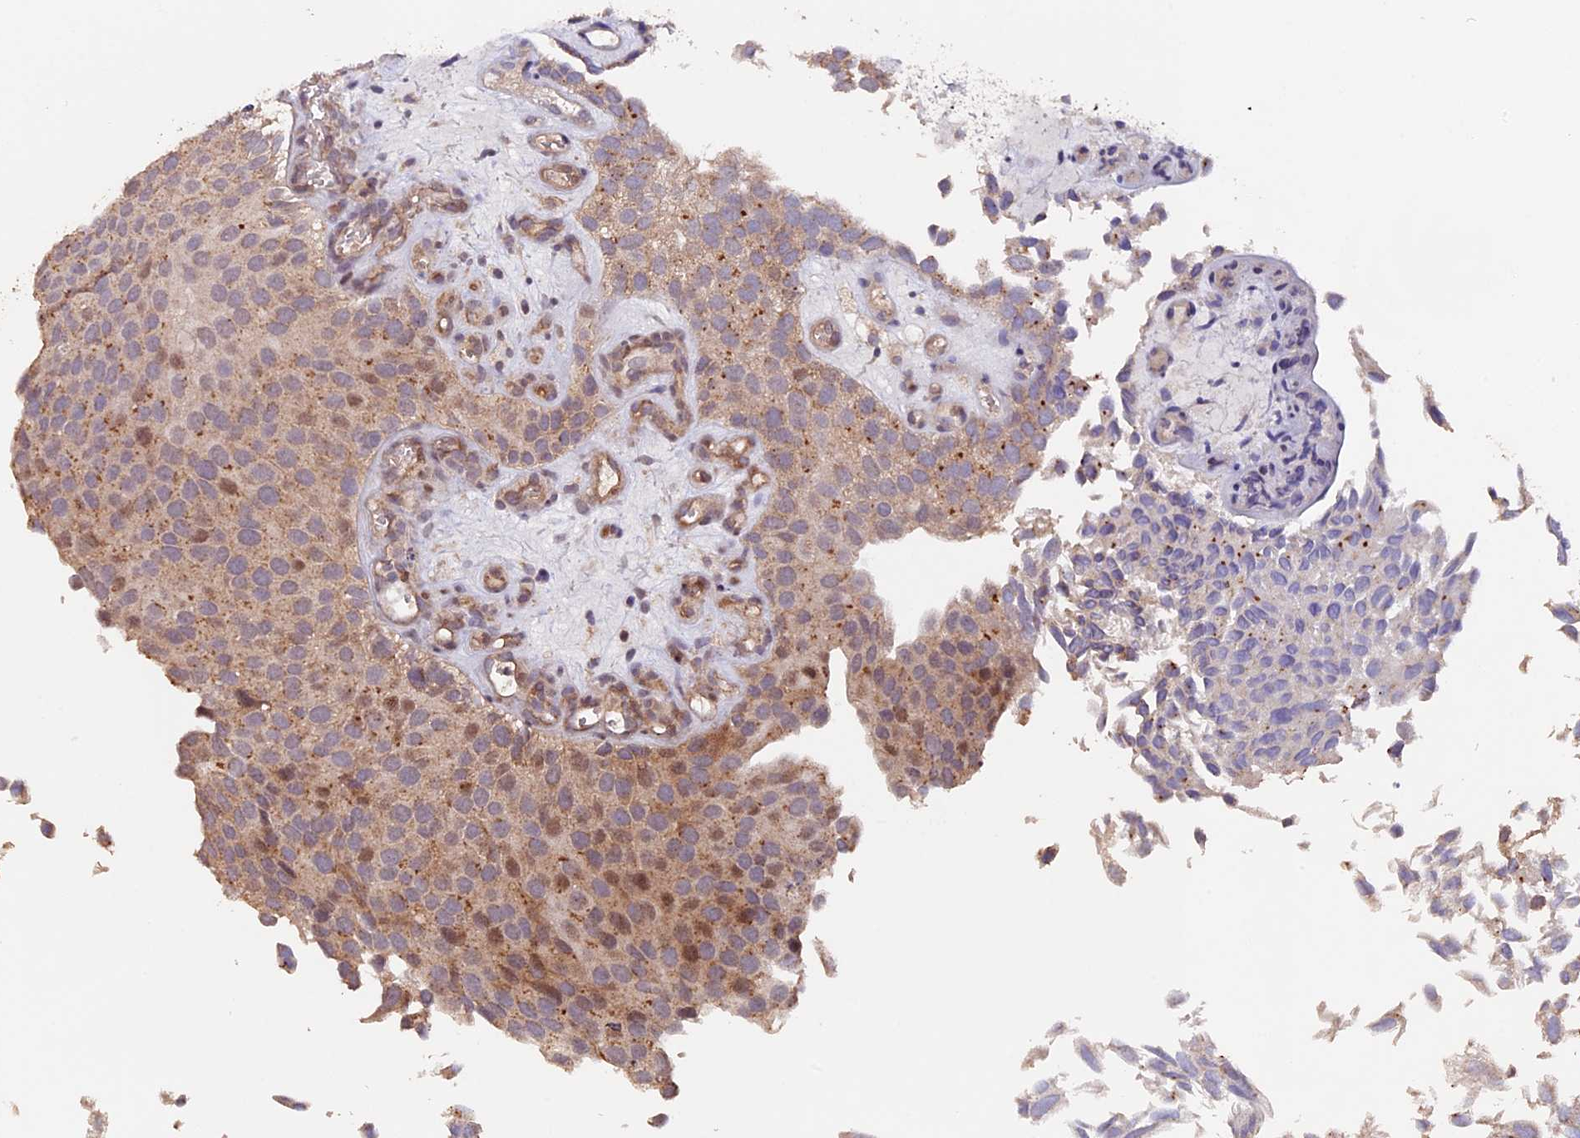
{"staining": {"intensity": "weak", "quantity": "25%-75%", "location": "cytoplasmic/membranous,nuclear"}, "tissue": "urothelial cancer", "cell_type": "Tumor cells", "image_type": "cancer", "snomed": [{"axis": "morphology", "description": "Urothelial carcinoma, Low grade"}, {"axis": "topography", "description": "Urinary bladder"}], "caption": "This micrograph exhibits low-grade urothelial carcinoma stained with immunohistochemistry (IHC) to label a protein in brown. The cytoplasmic/membranous and nuclear of tumor cells show weak positivity for the protein. Nuclei are counter-stained blue.", "gene": "GNB5", "patient": {"sex": "male", "age": 89}}